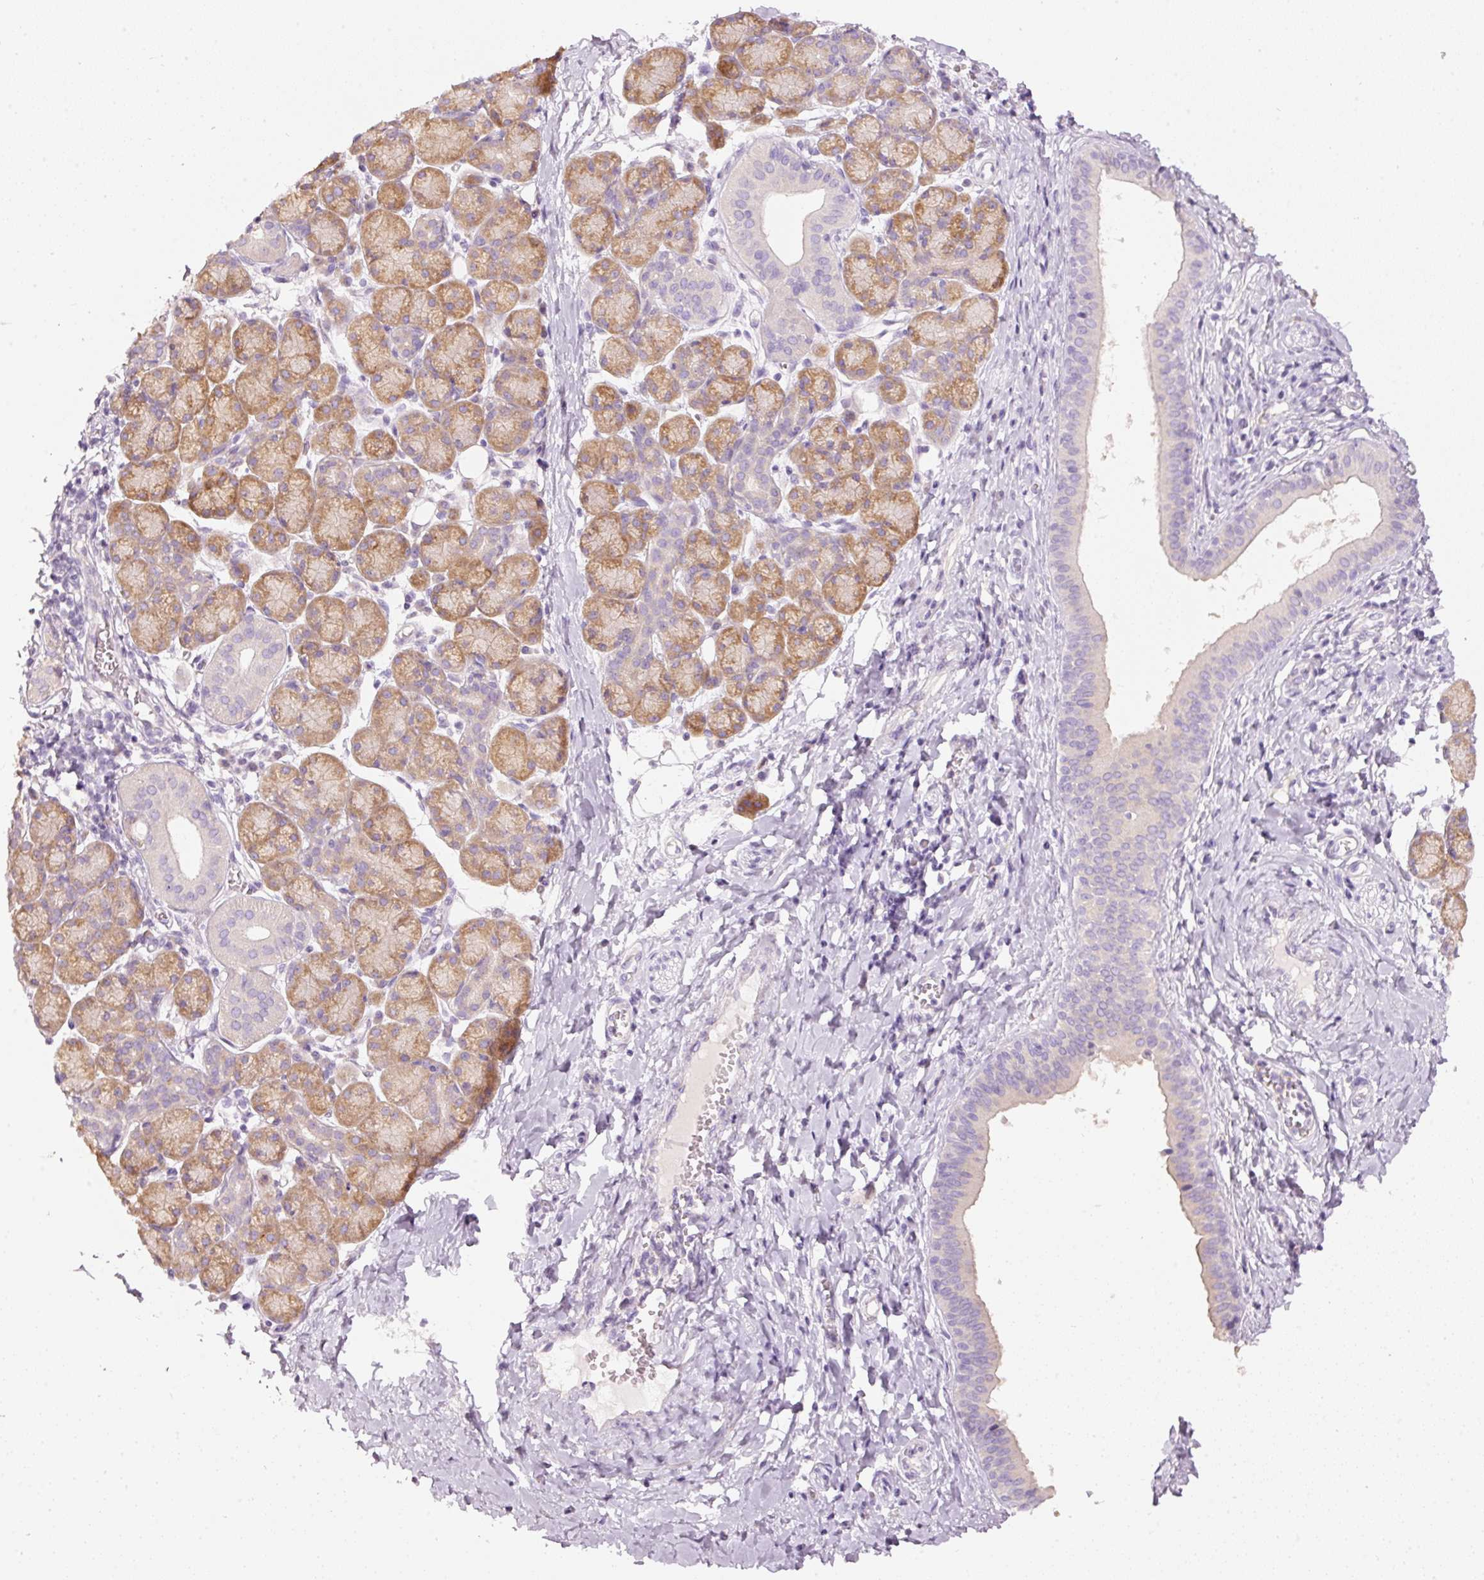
{"staining": {"intensity": "strong", "quantity": "25%-75%", "location": "cytoplasmic/membranous"}, "tissue": "salivary gland", "cell_type": "Glandular cells", "image_type": "normal", "snomed": [{"axis": "morphology", "description": "Normal tissue, NOS"}, {"axis": "morphology", "description": "Inflammation, NOS"}, {"axis": "topography", "description": "Lymph node"}, {"axis": "topography", "description": "Salivary gland"}], "caption": "DAB immunohistochemical staining of benign salivary gland displays strong cytoplasmic/membranous protein expression in approximately 25%-75% of glandular cells.", "gene": "PDXDC1", "patient": {"sex": "male", "age": 3}}